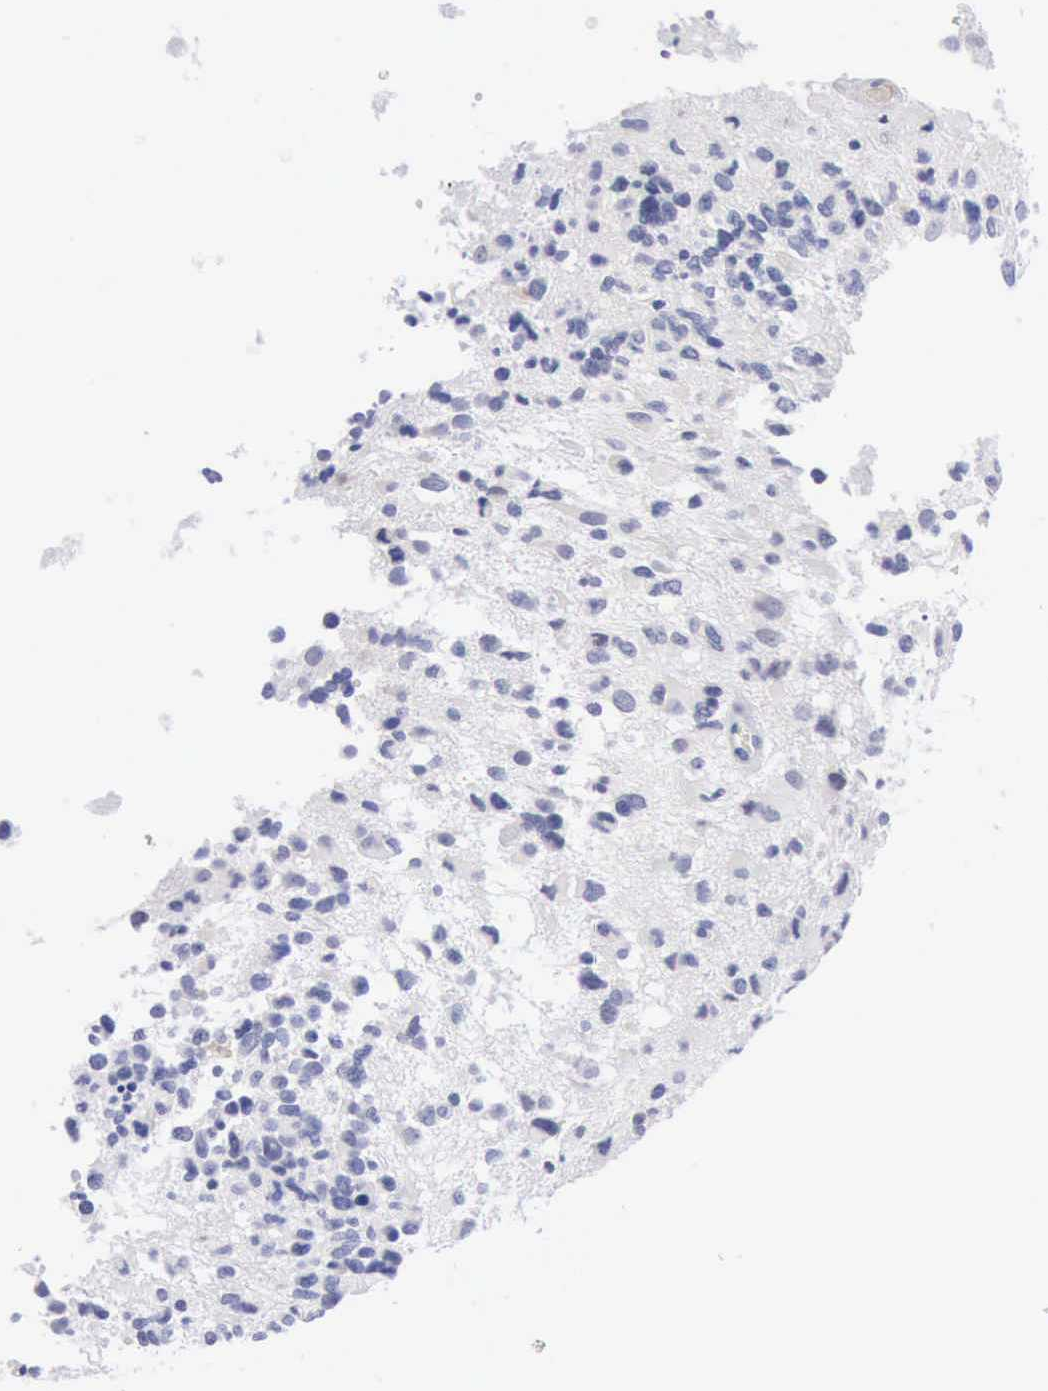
{"staining": {"intensity": "negative", "quantity": "none", "location": "none"}, "tissue": "glioma", "cell_type": "Tumor cells", "image_type": "cancer", "snomed": [{"axis": "morphology", "description": "Glioma, malignant, High grade"}, {"axis": "topography", "description": "Brain"}], "caption": "Tumor cells show no significant protein staining in glioma.", "gene": "ANGEL1", "patient": {"sex": "male", "age": 69}}